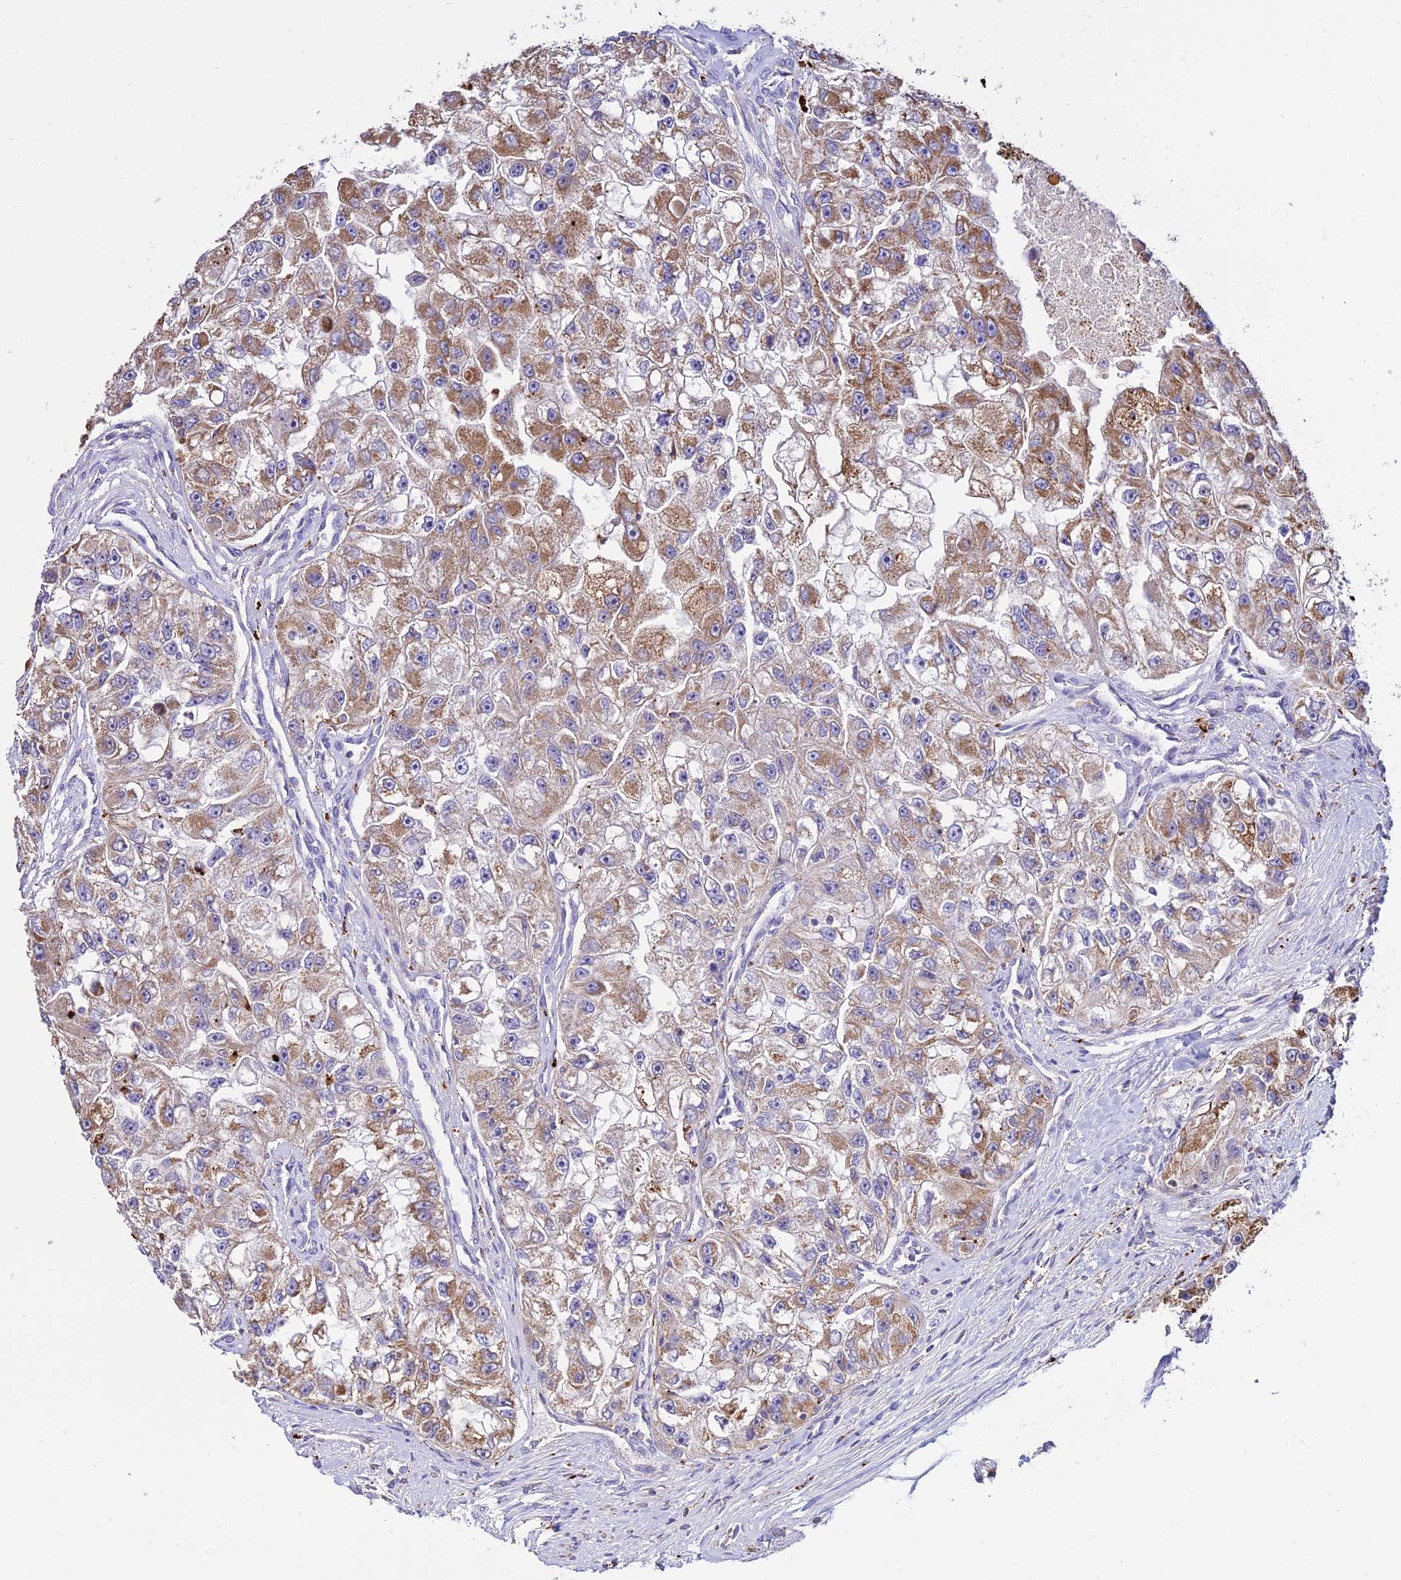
{"staining": {"intensity": "moderate", "quantity": ">75%", "location": "cytoplasmic/membranous"}, "tissue": "renal cancer", "cell_type": "Tumor cells", "image_type": "cancer", "snomed": [{"axis": "morphology", "description": "Adenocarcinoma, NOS"}, {"axis": "topography", "description": "Kidney"}], "caption": "A photomicrograph showing moderate cytoplasmic/membranous positivity in approximately >75% of tumor cells in renal cancer (adenocarcinoma), as visualized by brown immunohistochemical staining.", "gene": "PNLIPRP3", "patient": {"sex": "male", "age": 63}}